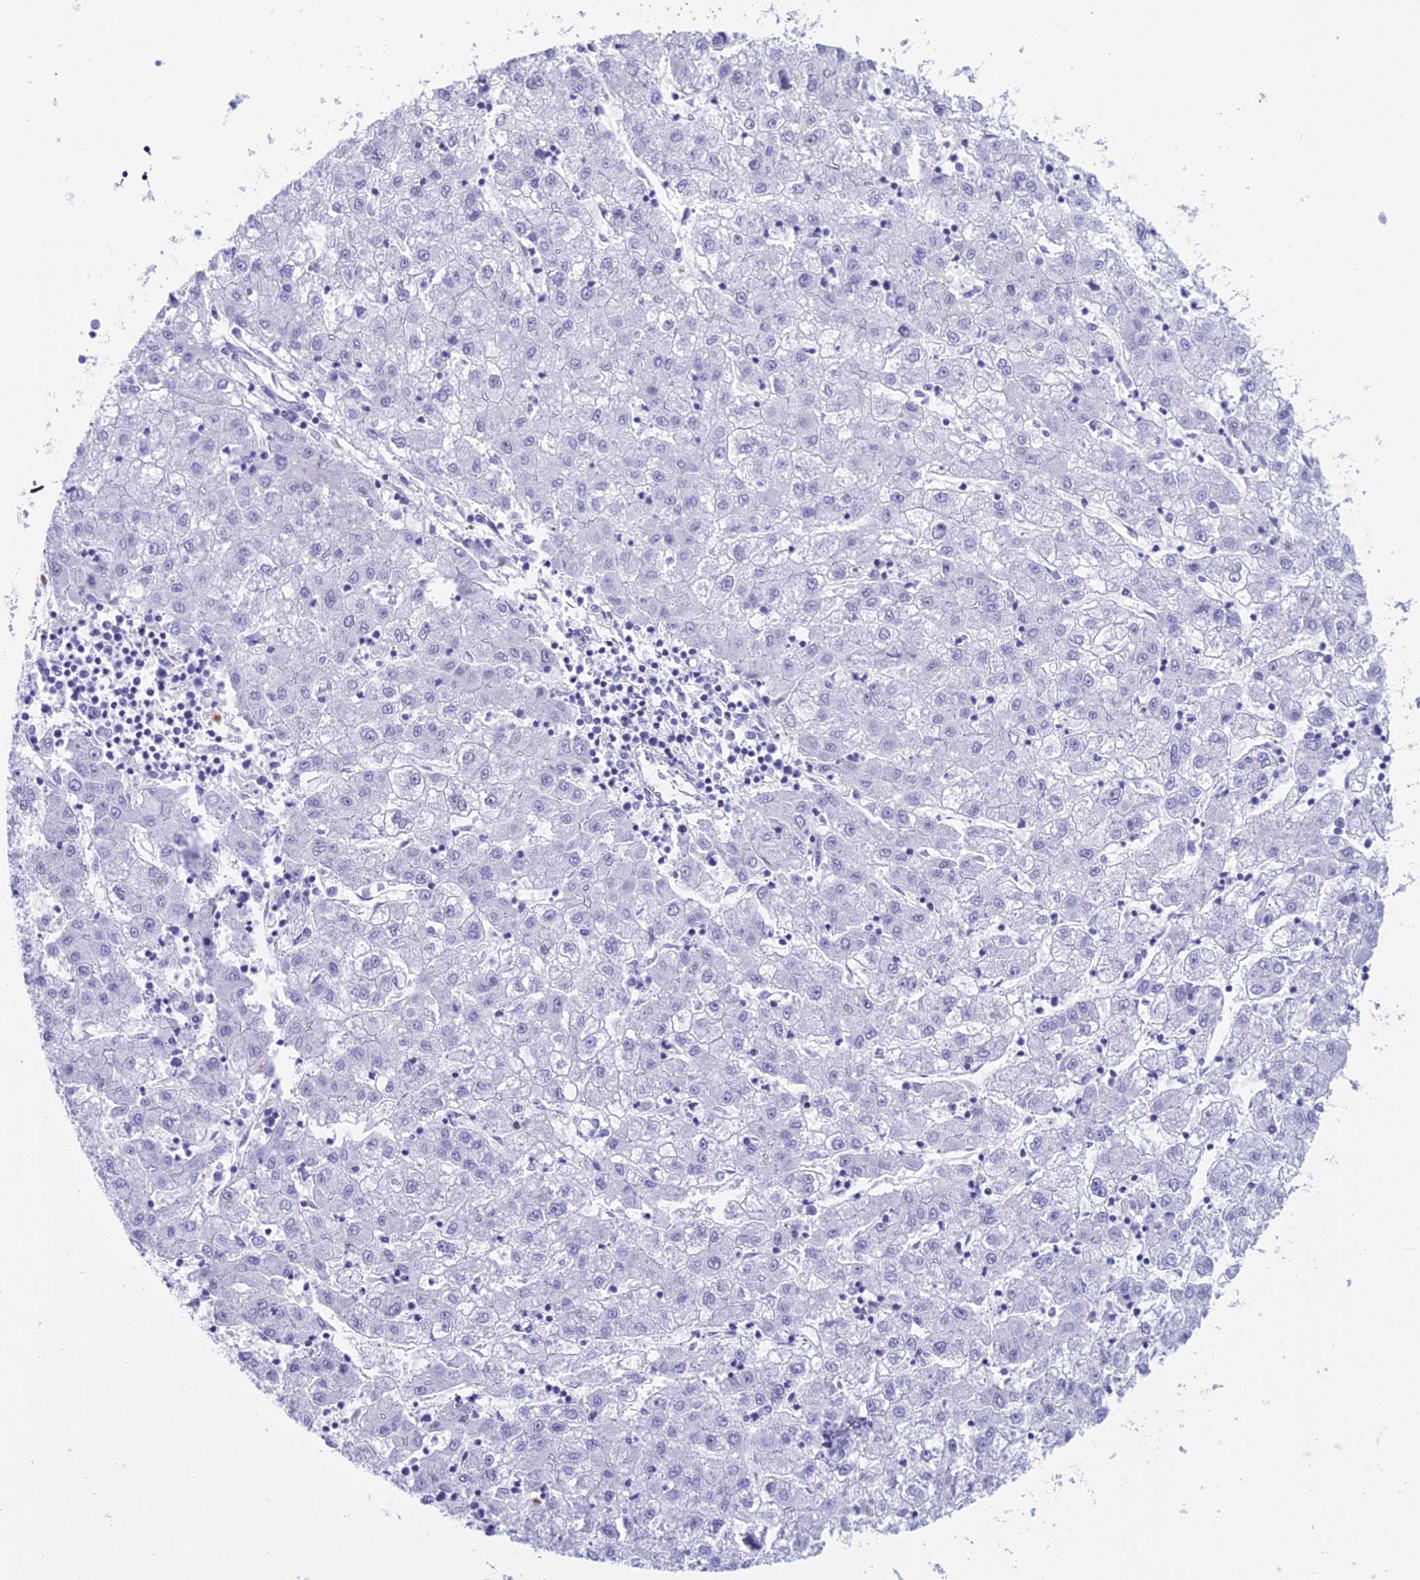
{"staining": {"intensity": "negative", "quantity": "none", "location": "none"}, "tissue": "liver cancer", "cell_type": "Tumor cells", "image_type": "cancer", "snomed": [{"axis": "morphology", "description": "Carcinoma, Hepatocellular, NOS"}, {"axis": "topography", "description": "Liver"}], "caption": "A photomicrograph of liver hepatocellular carcinoma stained for a protein shows no brown staining in tumor cells.", "gene": "CC2D2A", "patient": {"sex": "male", "age": 72}}